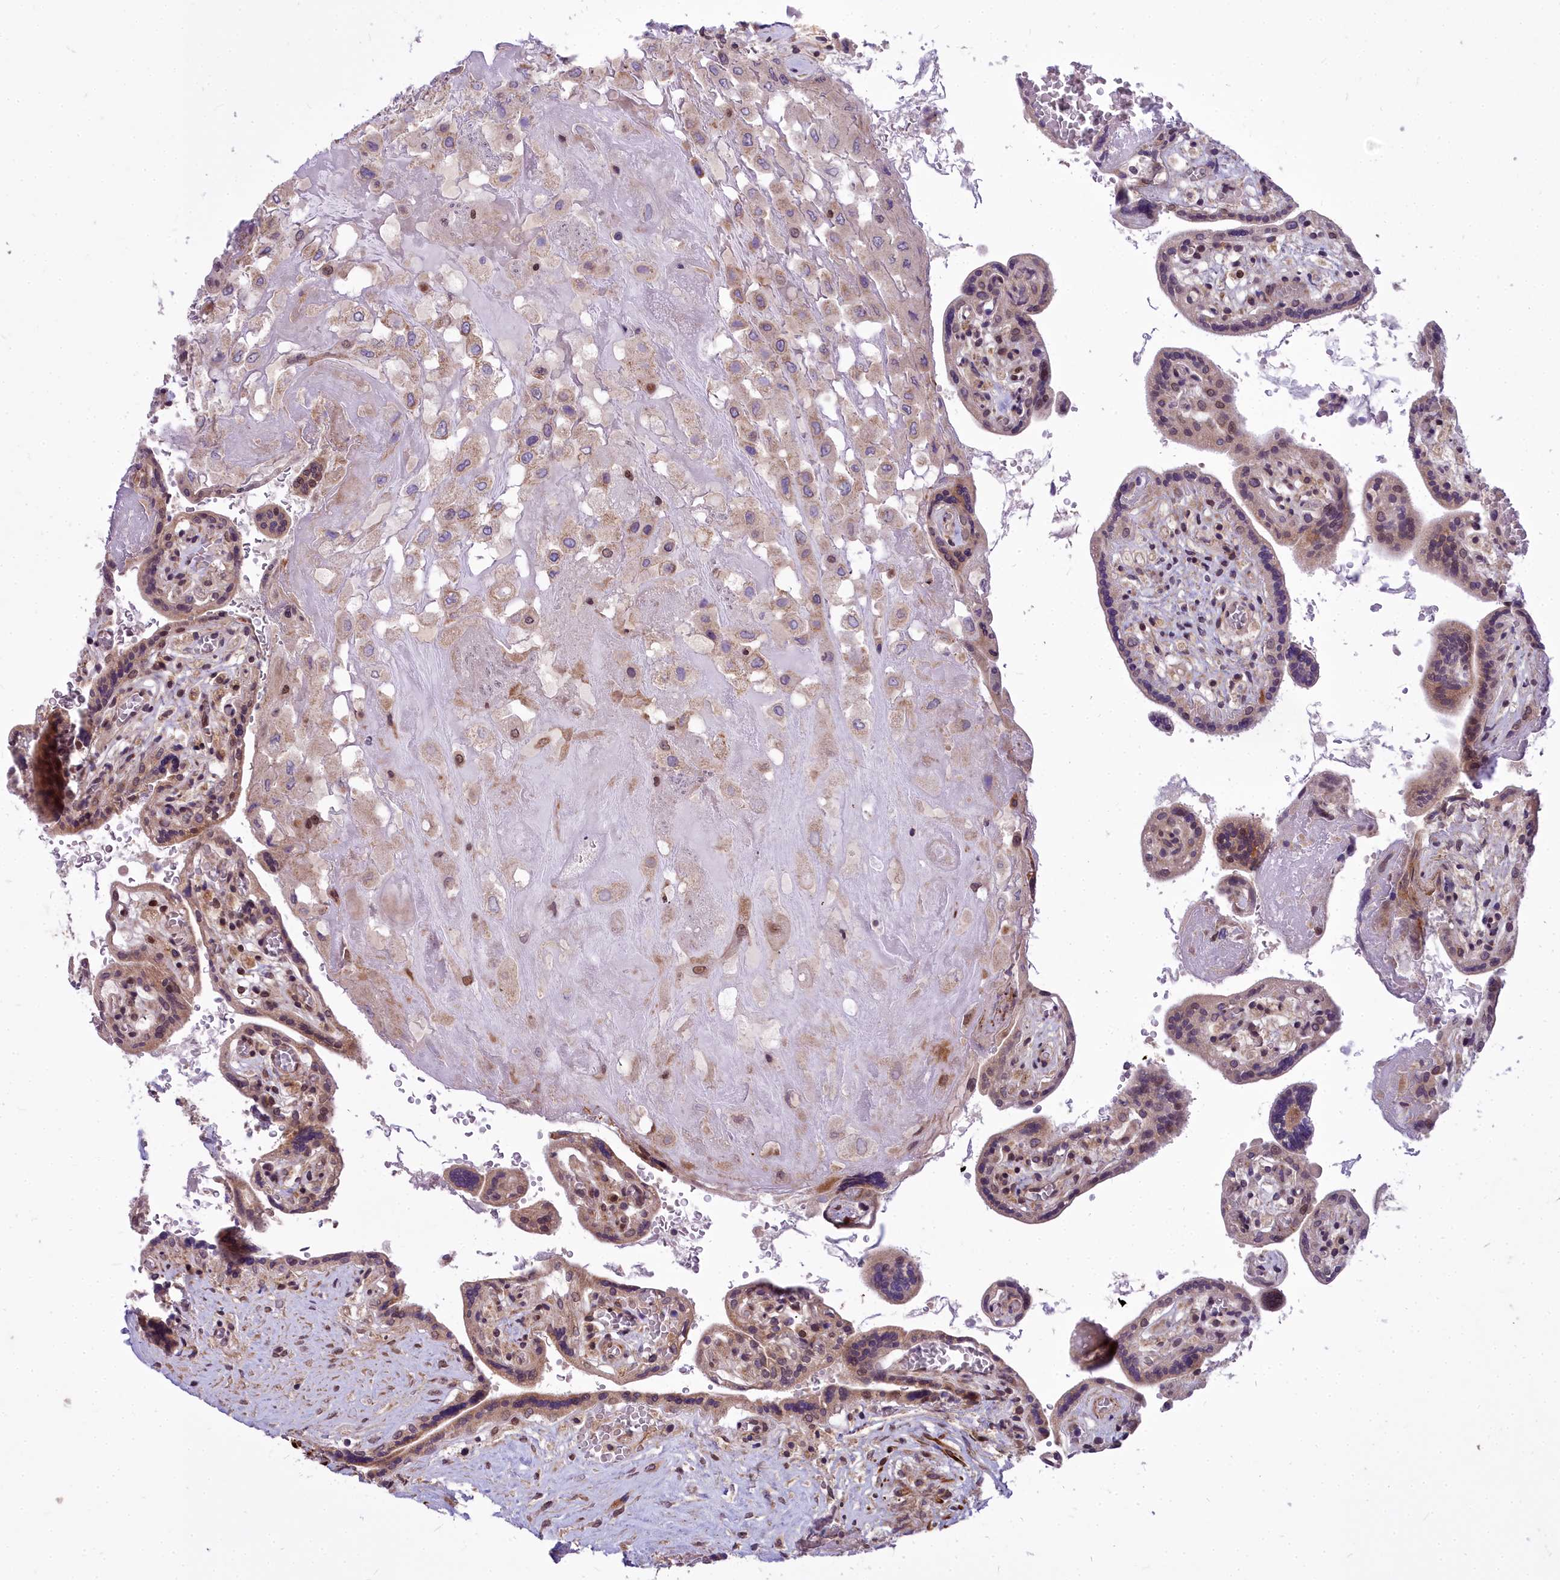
{"staining": {"intensity": "moderate", "quantity": "<25%", "location": "nuclear"}, "tissue": "placenta", "cell_type": "Decidual cells", "image_type": "normal", "snomed": [{"axis": "morphology", "description": "Normal tissue, NOS"}, {"axis": "topography", "description": "Placenta"}], "caption": "A low amount of moderate nuclear staining is identified in approximately <25% of decidual cells in benign placenta.", "gene": "ABCB8", "patient": {"sex": "female", "age": 37}}